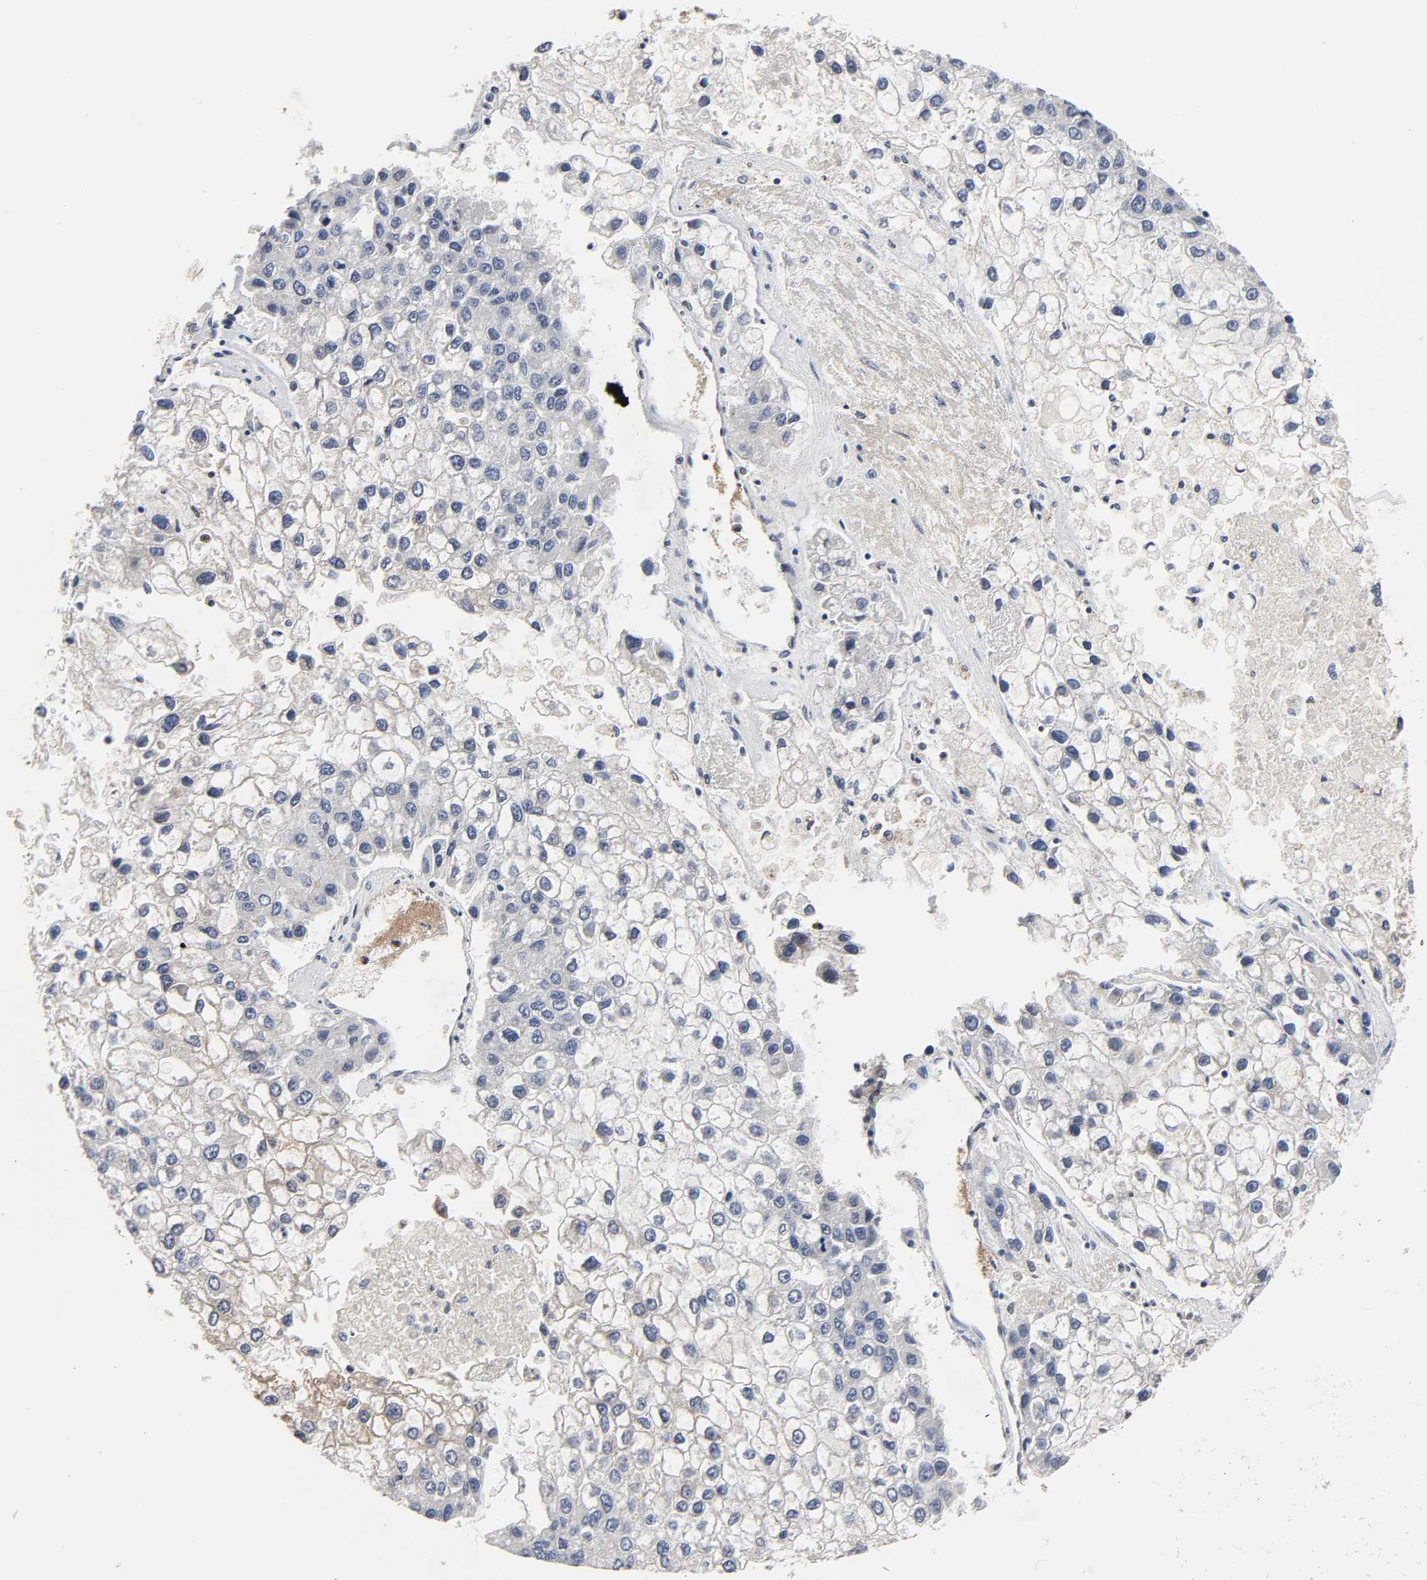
{"staining": {"intensity": "weak", "quantity": "<25%", "location": "cytoplasmic/membranous"}, "tissue": "liver cancer", "cell_type": "Tumor cells", "image_type": "cancer", "snomed": [{"axis": "morphology", "description": "Carcinoma, Hepatocellular, NOS"}, {"axis": "topography", "description": "Liver"}], "caption": "Photomicrograph shows no protein positivity in tumor cells of liver cancer tissue.", "gene": "CCDC175", "patient": {"sex": "female", "age": 66}}